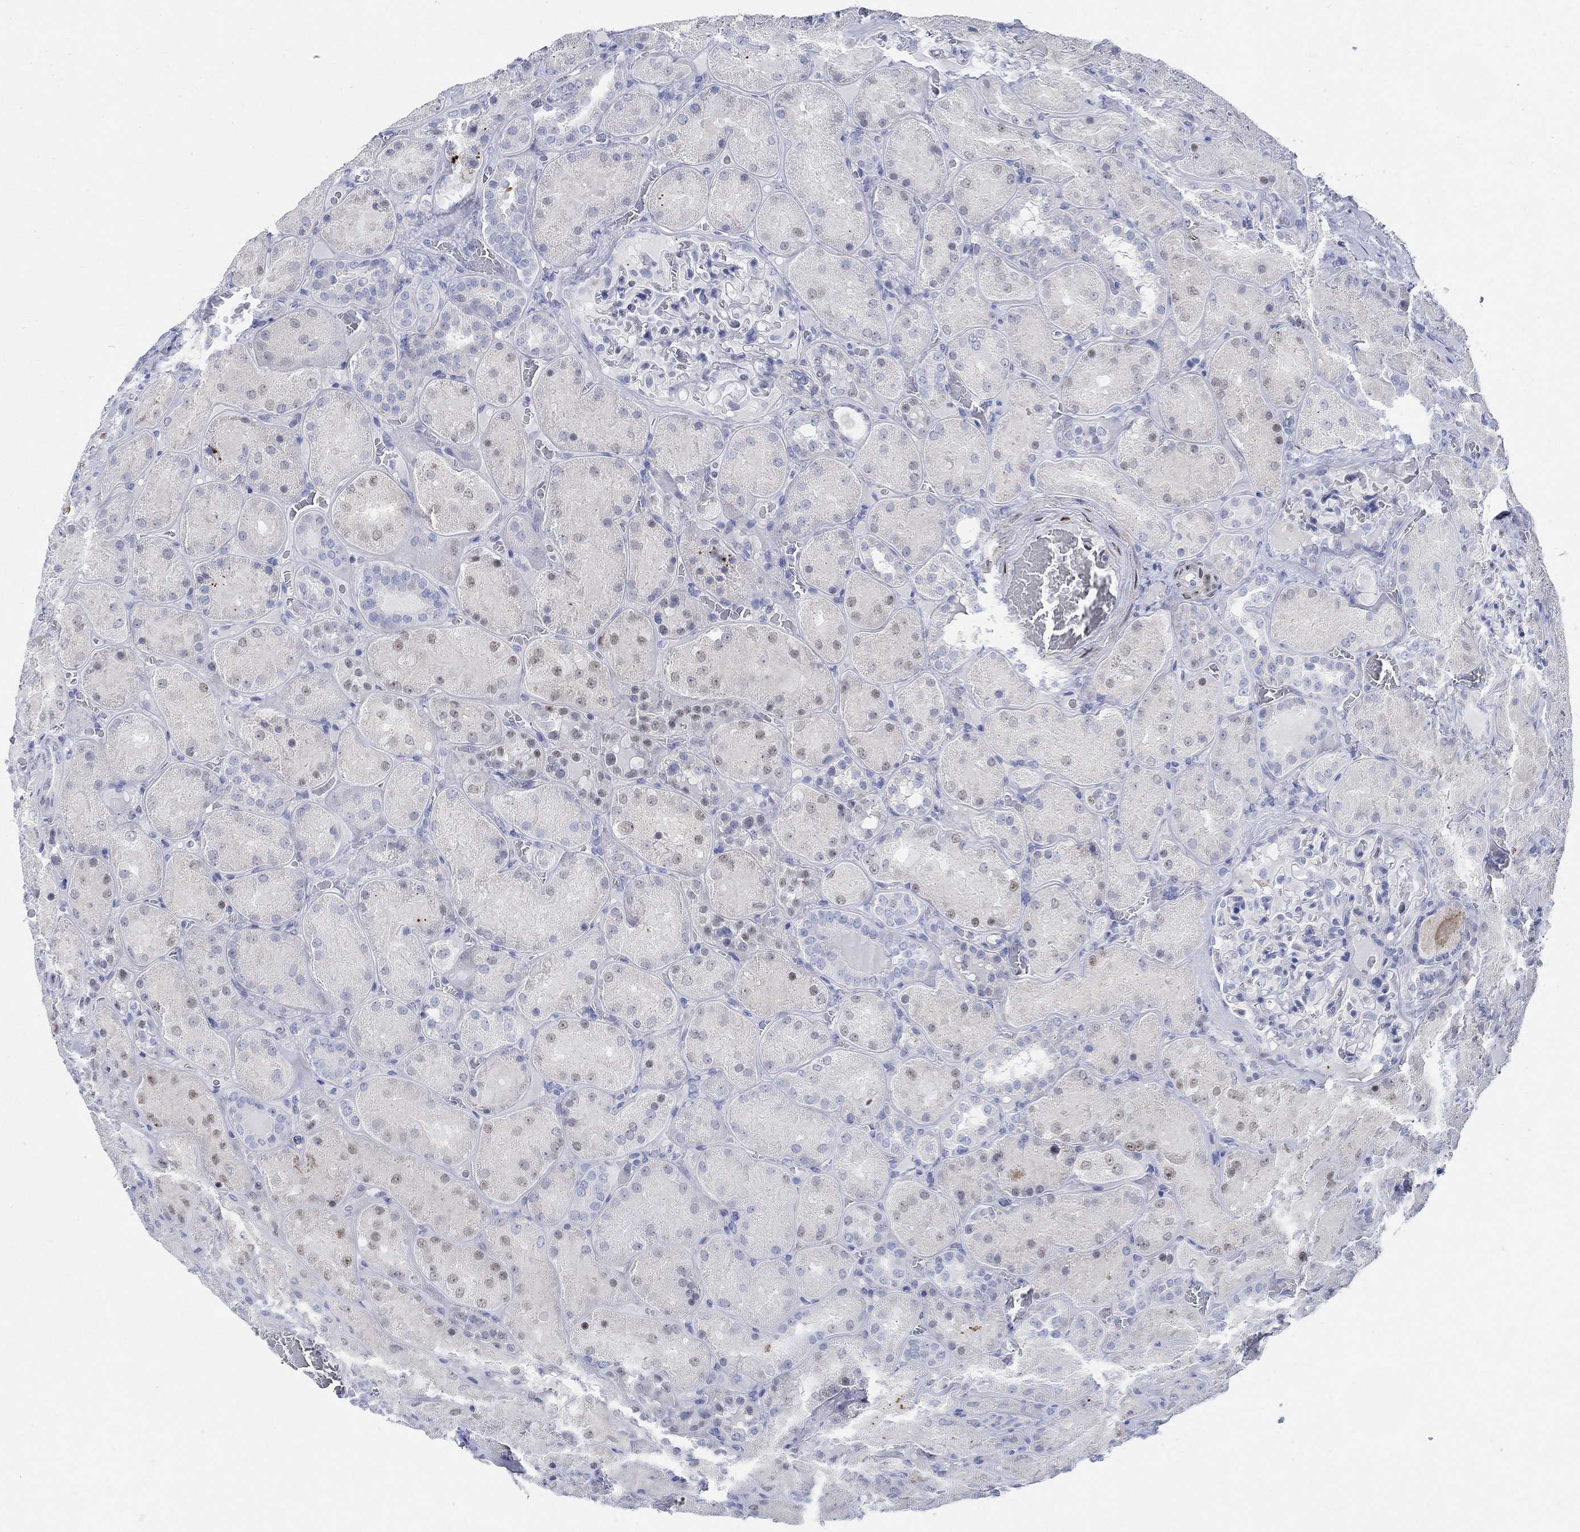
{"staining": {"intensity": "negative", "quantity": "none", "location": "none"}, "tissue": "kidney", "cell_type": "Cells in glomeruli", "image_type": "normal", "snomed": [{"axis": "morphology", "description": "Normal tissue, NOS"}, {"axis": "topography", "description": "Kidney"}], "caption": "IHC photomicrograph of normal kidney: human kidney stained with DAB displays no significant protein expression in cells in glomeruli.", "gene": "RBM20", "patient": {"sex": "male", "age": 73}}